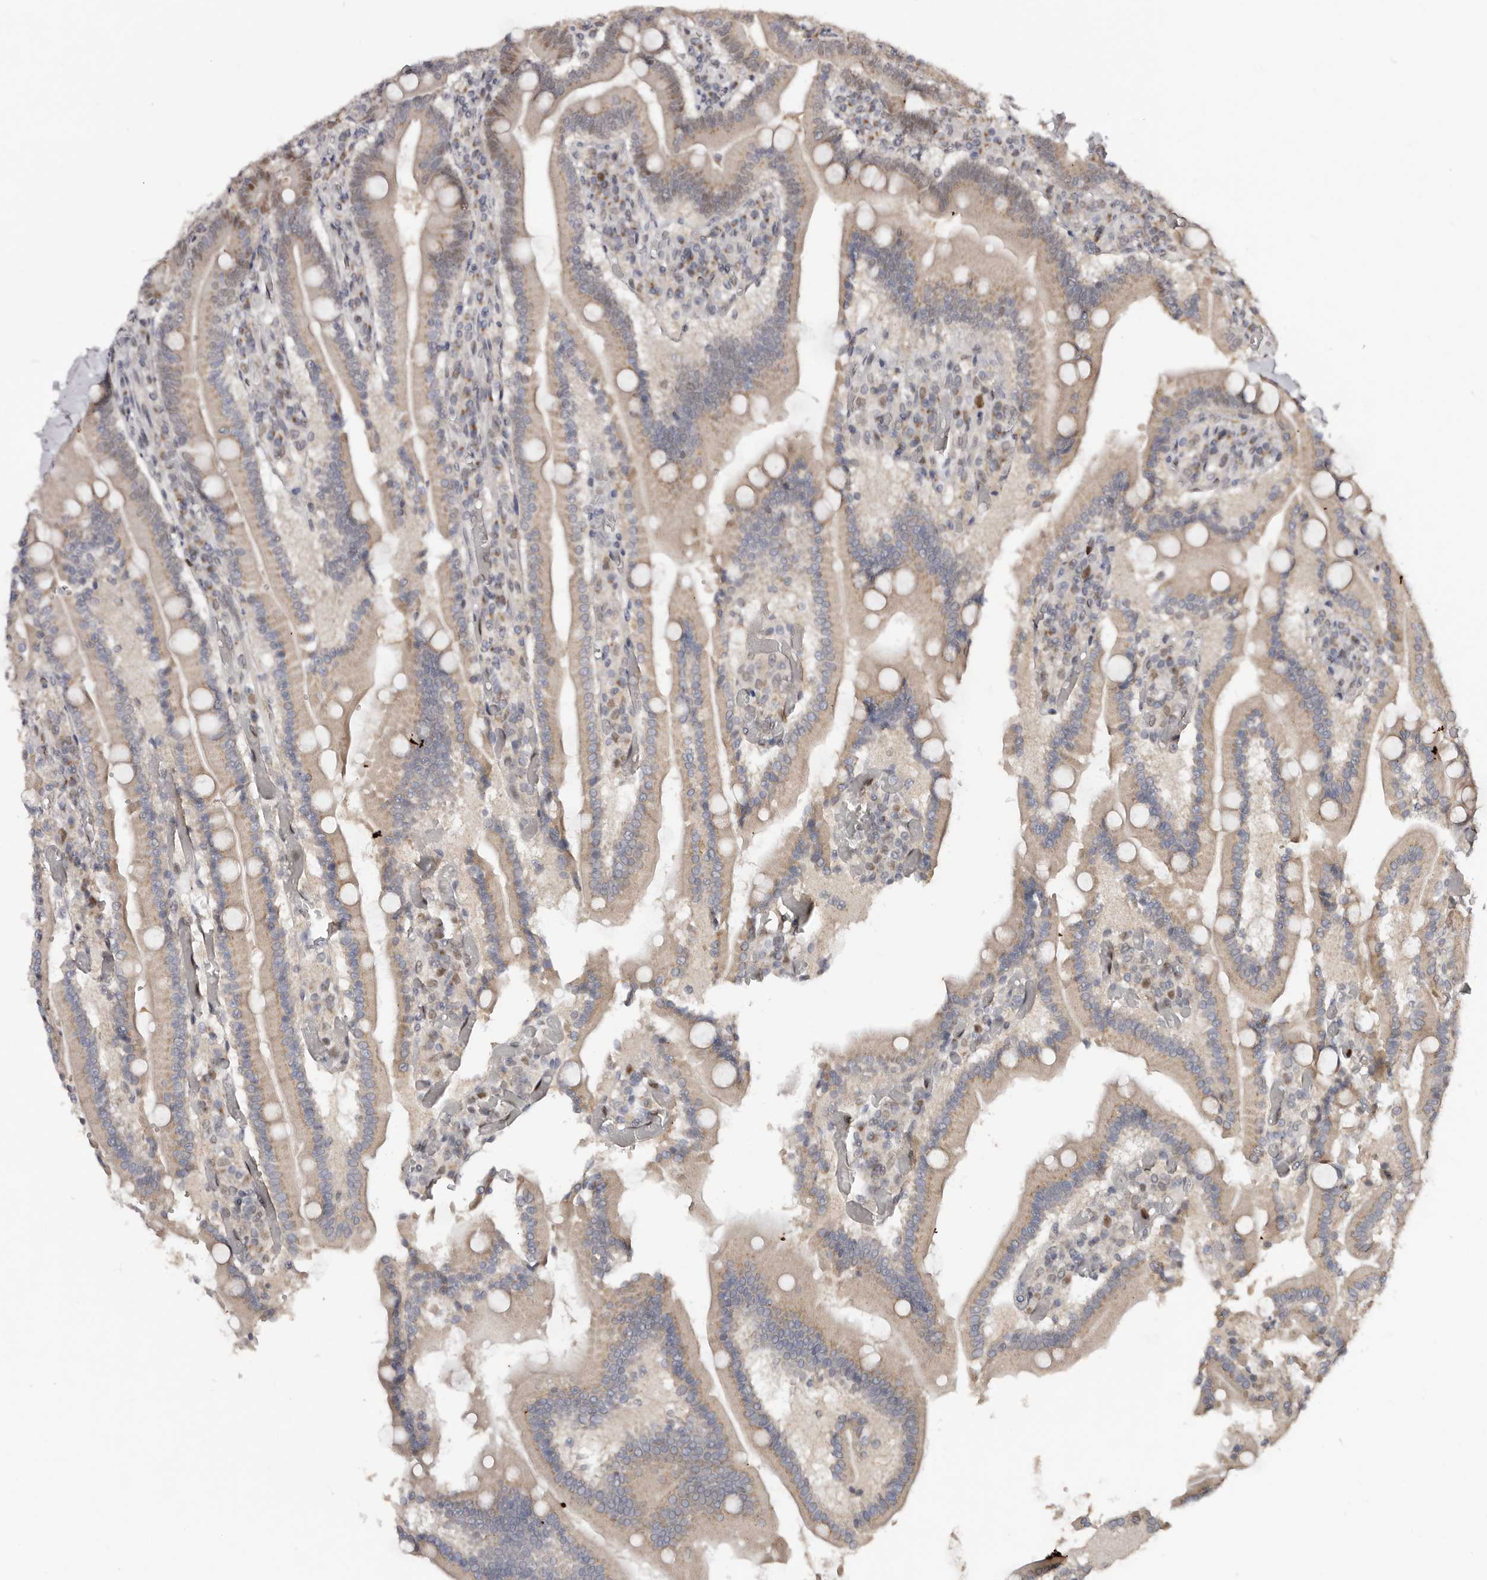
{"staining": {"intensity": "strong", "quantity": "25%-75%", "location": "nuclear"}, "tissue": "duodenum", "cell_type": "Glandular cells", "image_type": "normal", "snomed": [{"axis": "morphology", "description": "Normal tissue, NOS"}, {"axis": "topography", "description": "Duodenum"}], "caption": "Glandular cells show high levels of strong nuclear staining in approximately 25%-75% of cells in unremarkable duodenum. Using DAB (brown) and hematoxylin (blue) stains, captured at high magnification using brightfield microscopy.", "gene": "KLF7", "patient": {"sex": "female", "age": 62}}